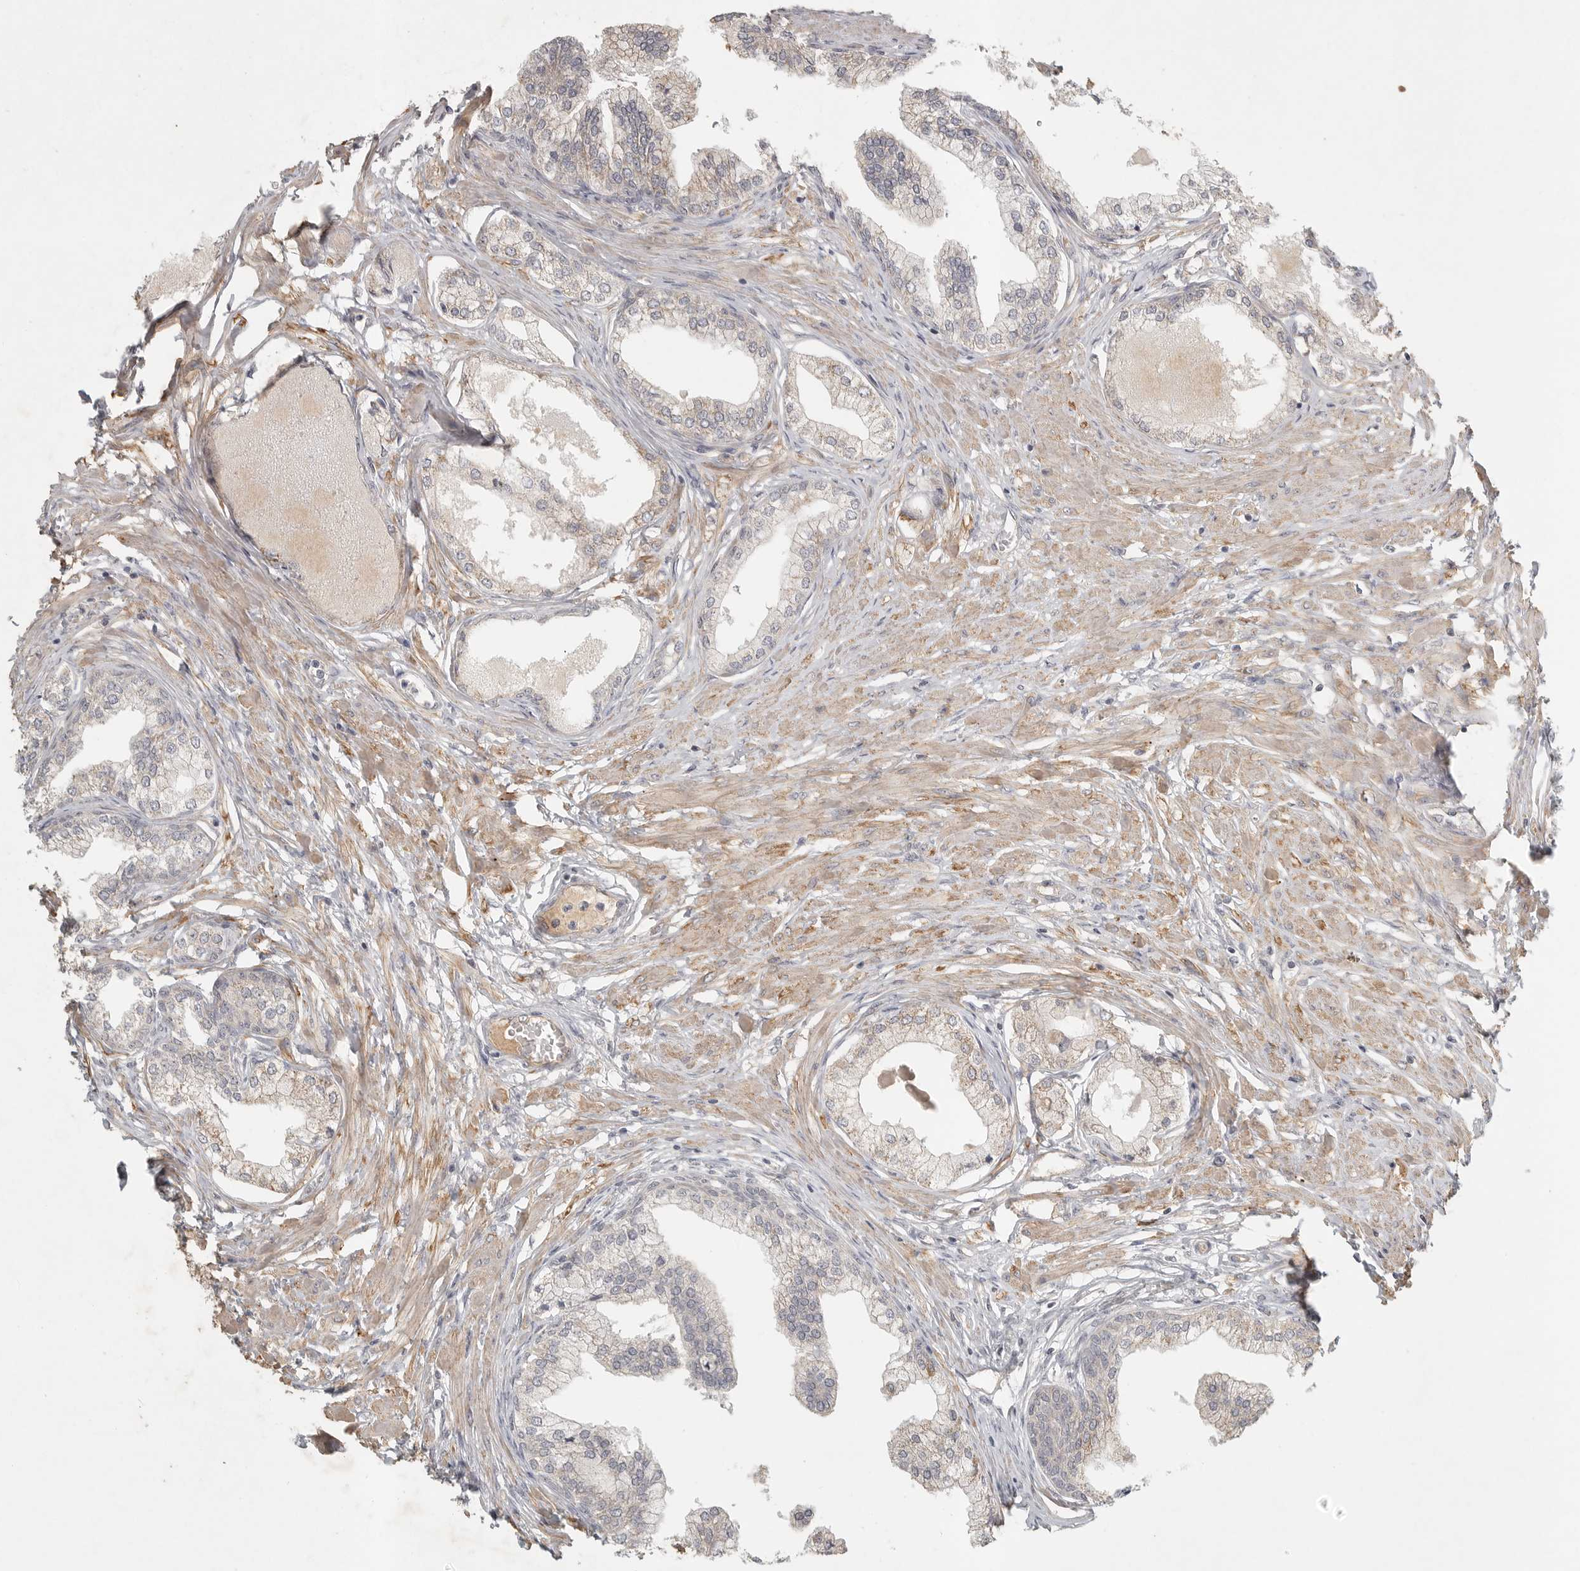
{"staining": {"intensity": "weak", "quantity": "25%-75%", "location": "cytoplasmic/membranous"}, "tissue": "prostate", "cell_type": "Glandular cells", "image_type": "normal", "snomed": [{"axis": "morphology", "description": "Normal tissue, NOS"}, {"axis": "morphology", "description": "Urothelial carcinoma, Low grade"}, {"axis": "topography", "description": "Urinary bladder"}, {"axis": "topography", "description": "Prostate"}], "caption": "An image showing weak cytoplasmic/membranous positivity in about 25%-75% of glandular cells in benign prostate, as visualized by brown immunohistochemical staining.", "gene": "SLC25A36", "patient": {"sex": "male", "age": 60}}